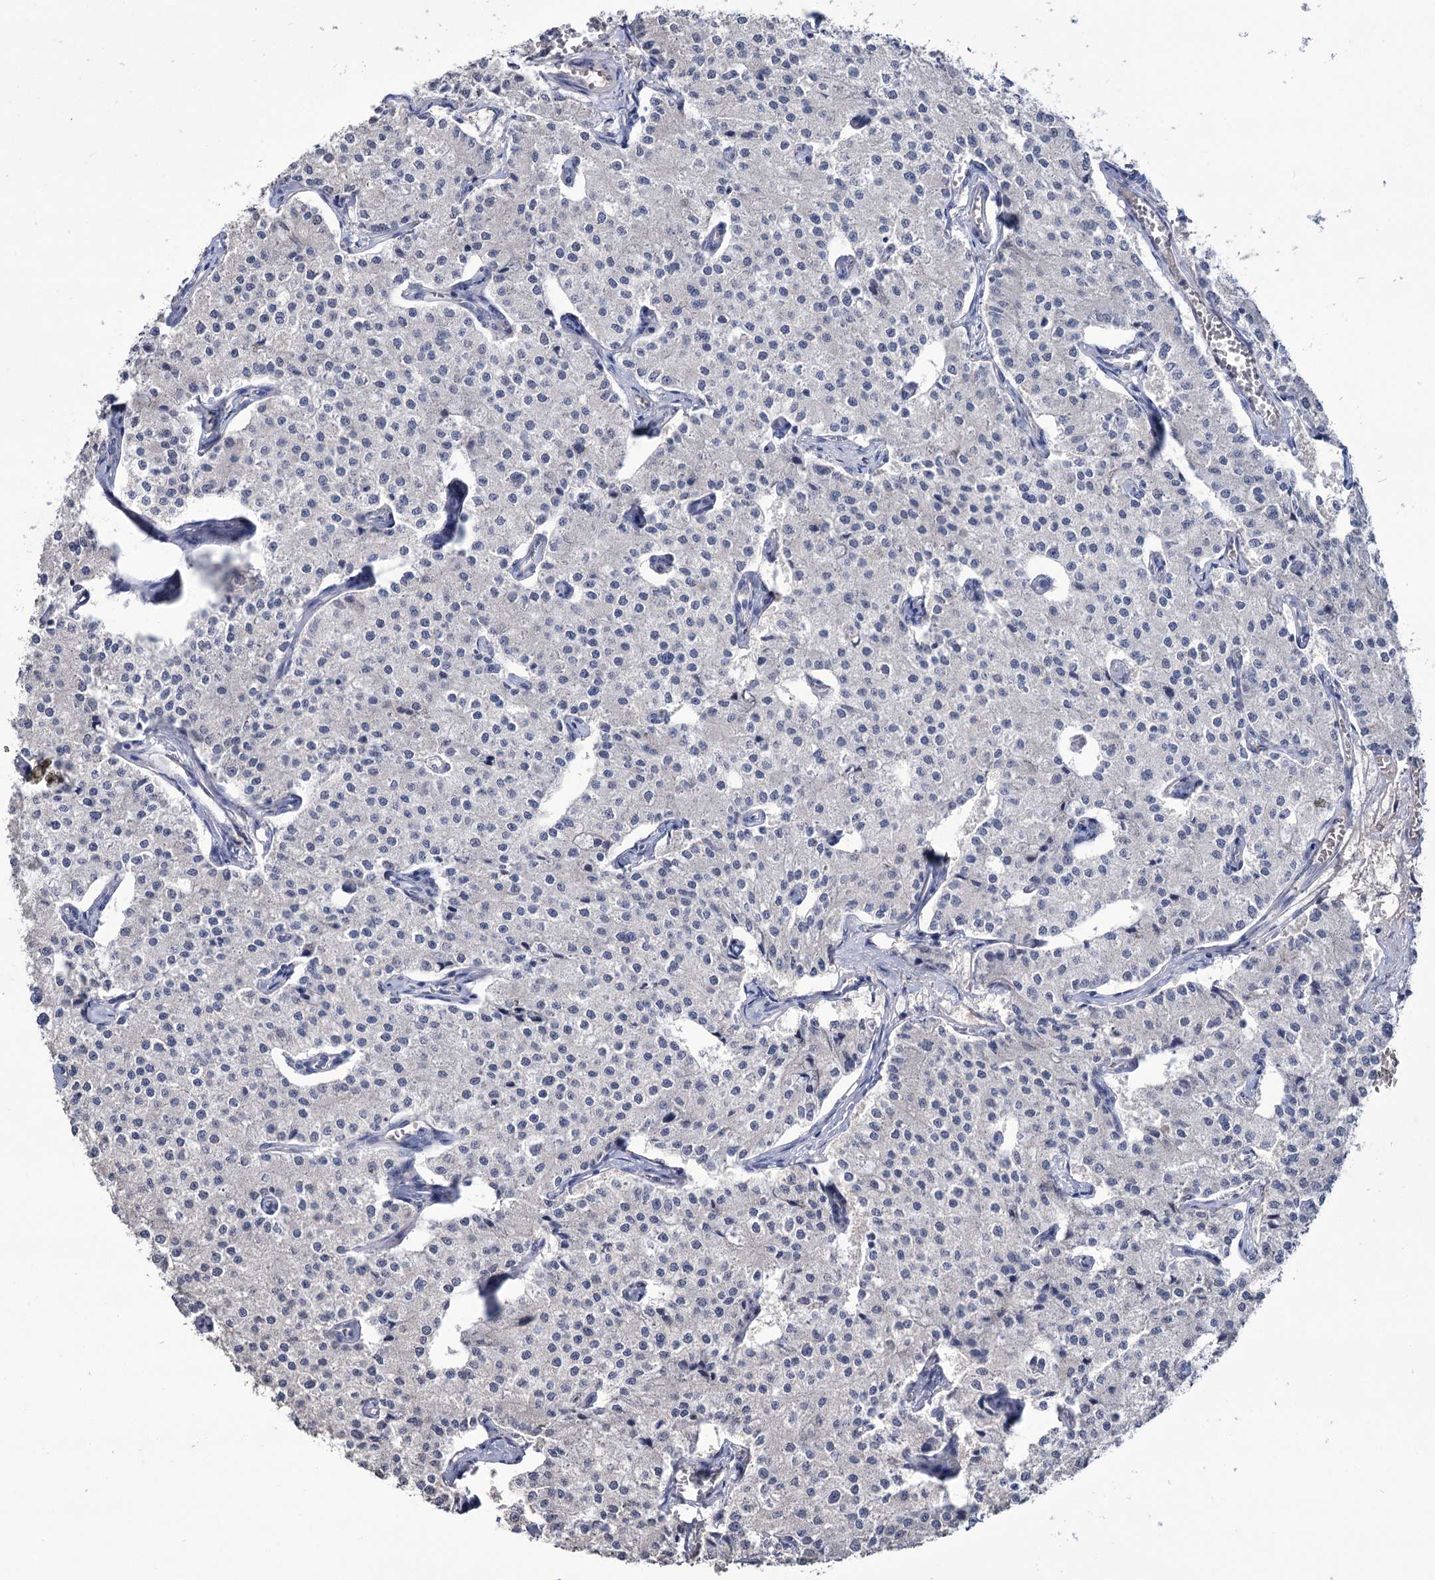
{"staining": {"intensity": "negative", "quantity": "none", "location": "none"}, "tissue": "carcinoid", "cell_type": "Tumor cells", "image_type": "cancer", "snomed": [{"axis": "morphology", "description": "Carcinoid, malignant, NOS"}, {"axis": "topography", "description": "Colon"}], "caption": "Carcinoid stained for a protein using IHC reveals no expression tumor cells.", "gene": "EPB41L5", "patient": {"sex": "female", "age": 52}}